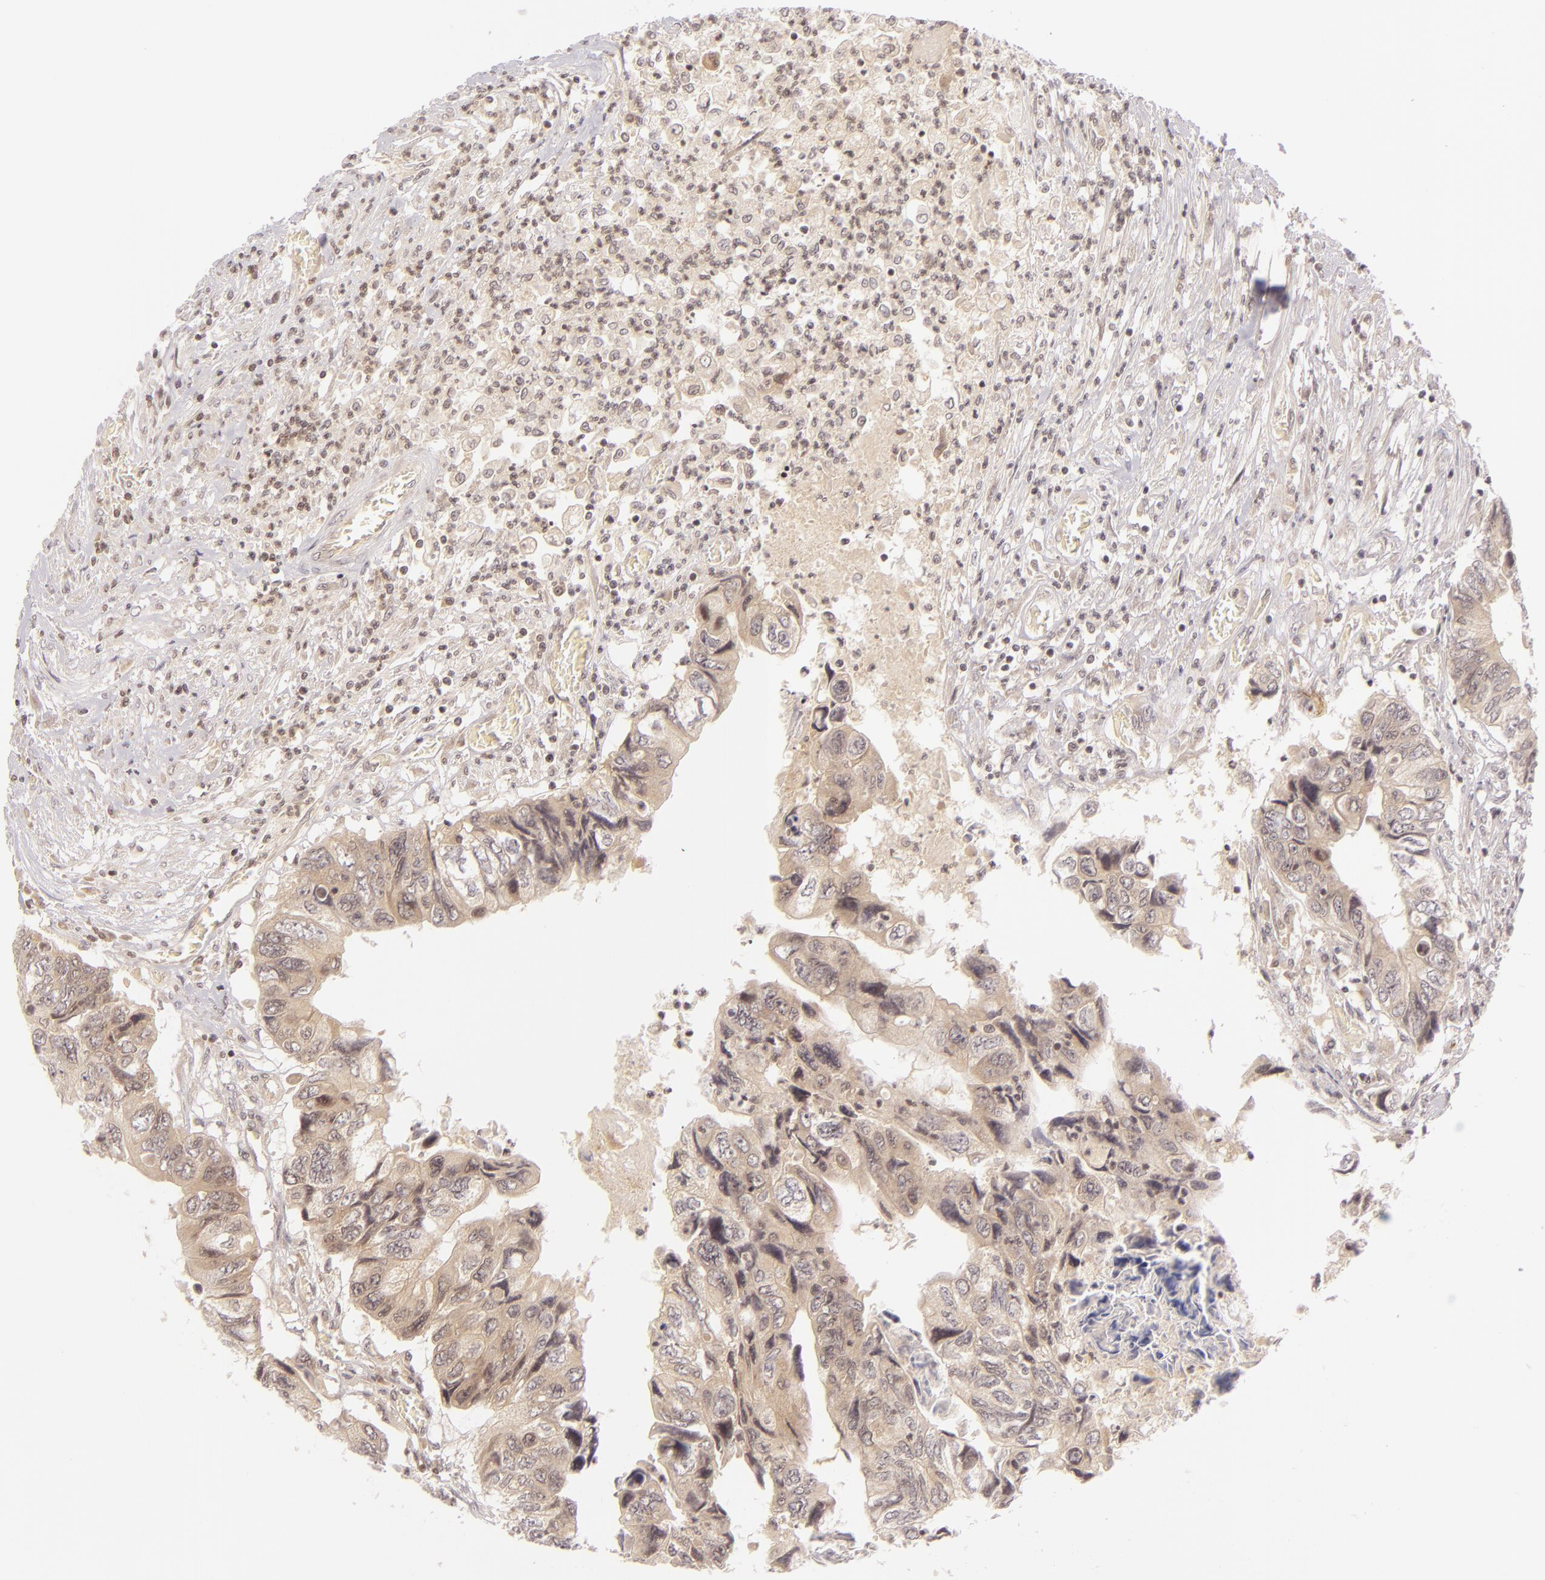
{"staining": {"intensity": "weak", "quantity": ">75%", "location": "cytoplasmic/membranous"}, "tissue": "colorectal cancer", "cell_type": "Tumor cells", "image_type": "cancer", "snomed": [{"axis": "morphology", "description": "Adenocarcinoma, NOS"}, {"axis": "topography", "description": "Rectum"}], "caption": "IHC image of human colorectal cancer stained for a protein (brown), which displays low levels of weak cytoplasmic/membranous expression in about >75% of tumor cells.", "gene": "CASP8", "patient": {"sex": "female", "age": 82}}